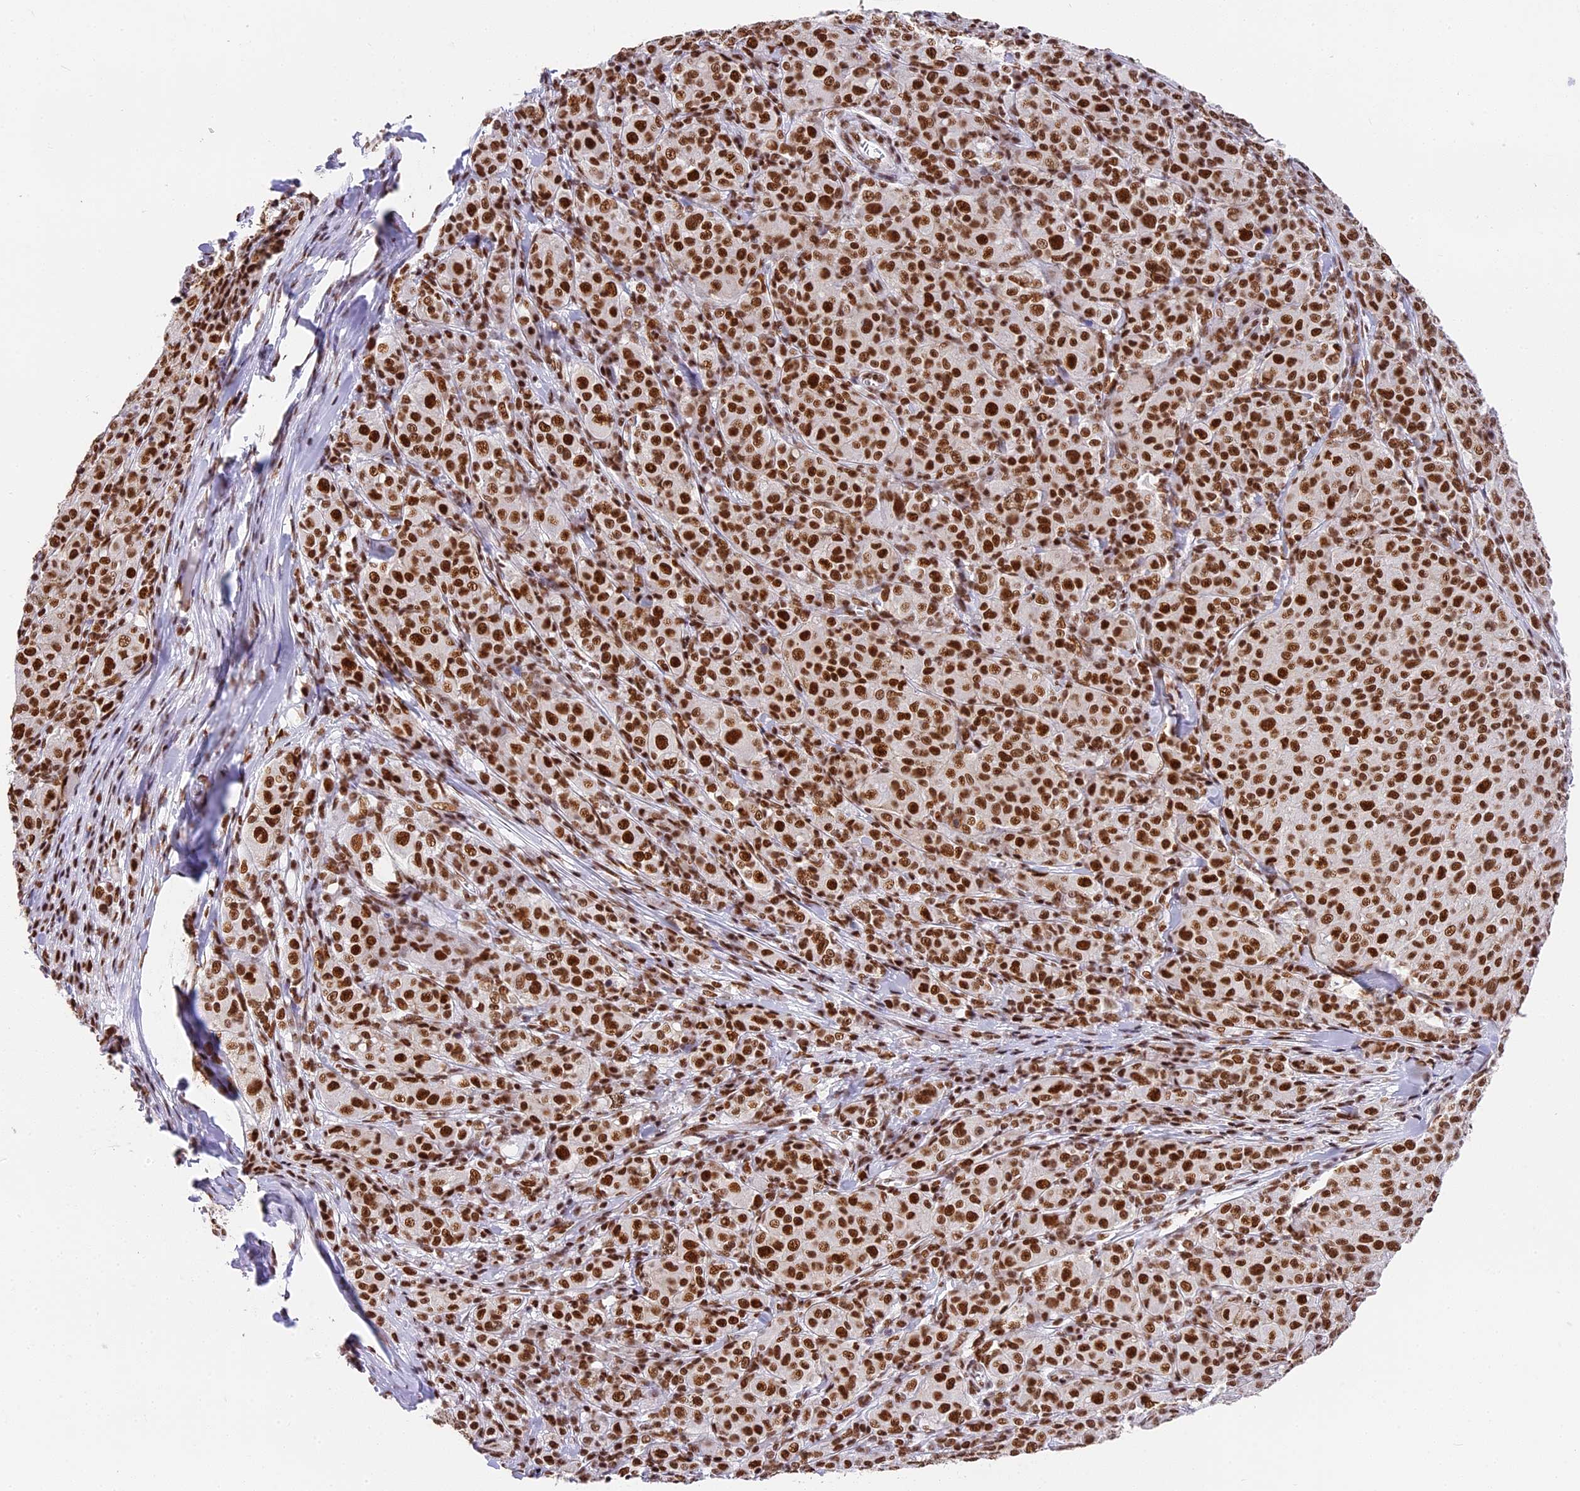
{"staining": {"intensity": "strong", "quantity": ">75%", "location": "nuclear"}, "tissue": "melanoma", "cell_type": "Tumor cells", "image_type": "cancer", "snomed": [{"axis": "morphology", "description": "Malignant melanoma, NOS"}, {"axis": "topography", "description": "Skin"}], "caption": "There is high levels of strong nuclear staining in tumor cells of malignant melanoma, as demonstrated by immunohistochemical staining (brown color).", "gene": "SBNO1", "patient": {"sex": "female", "age": 52}}